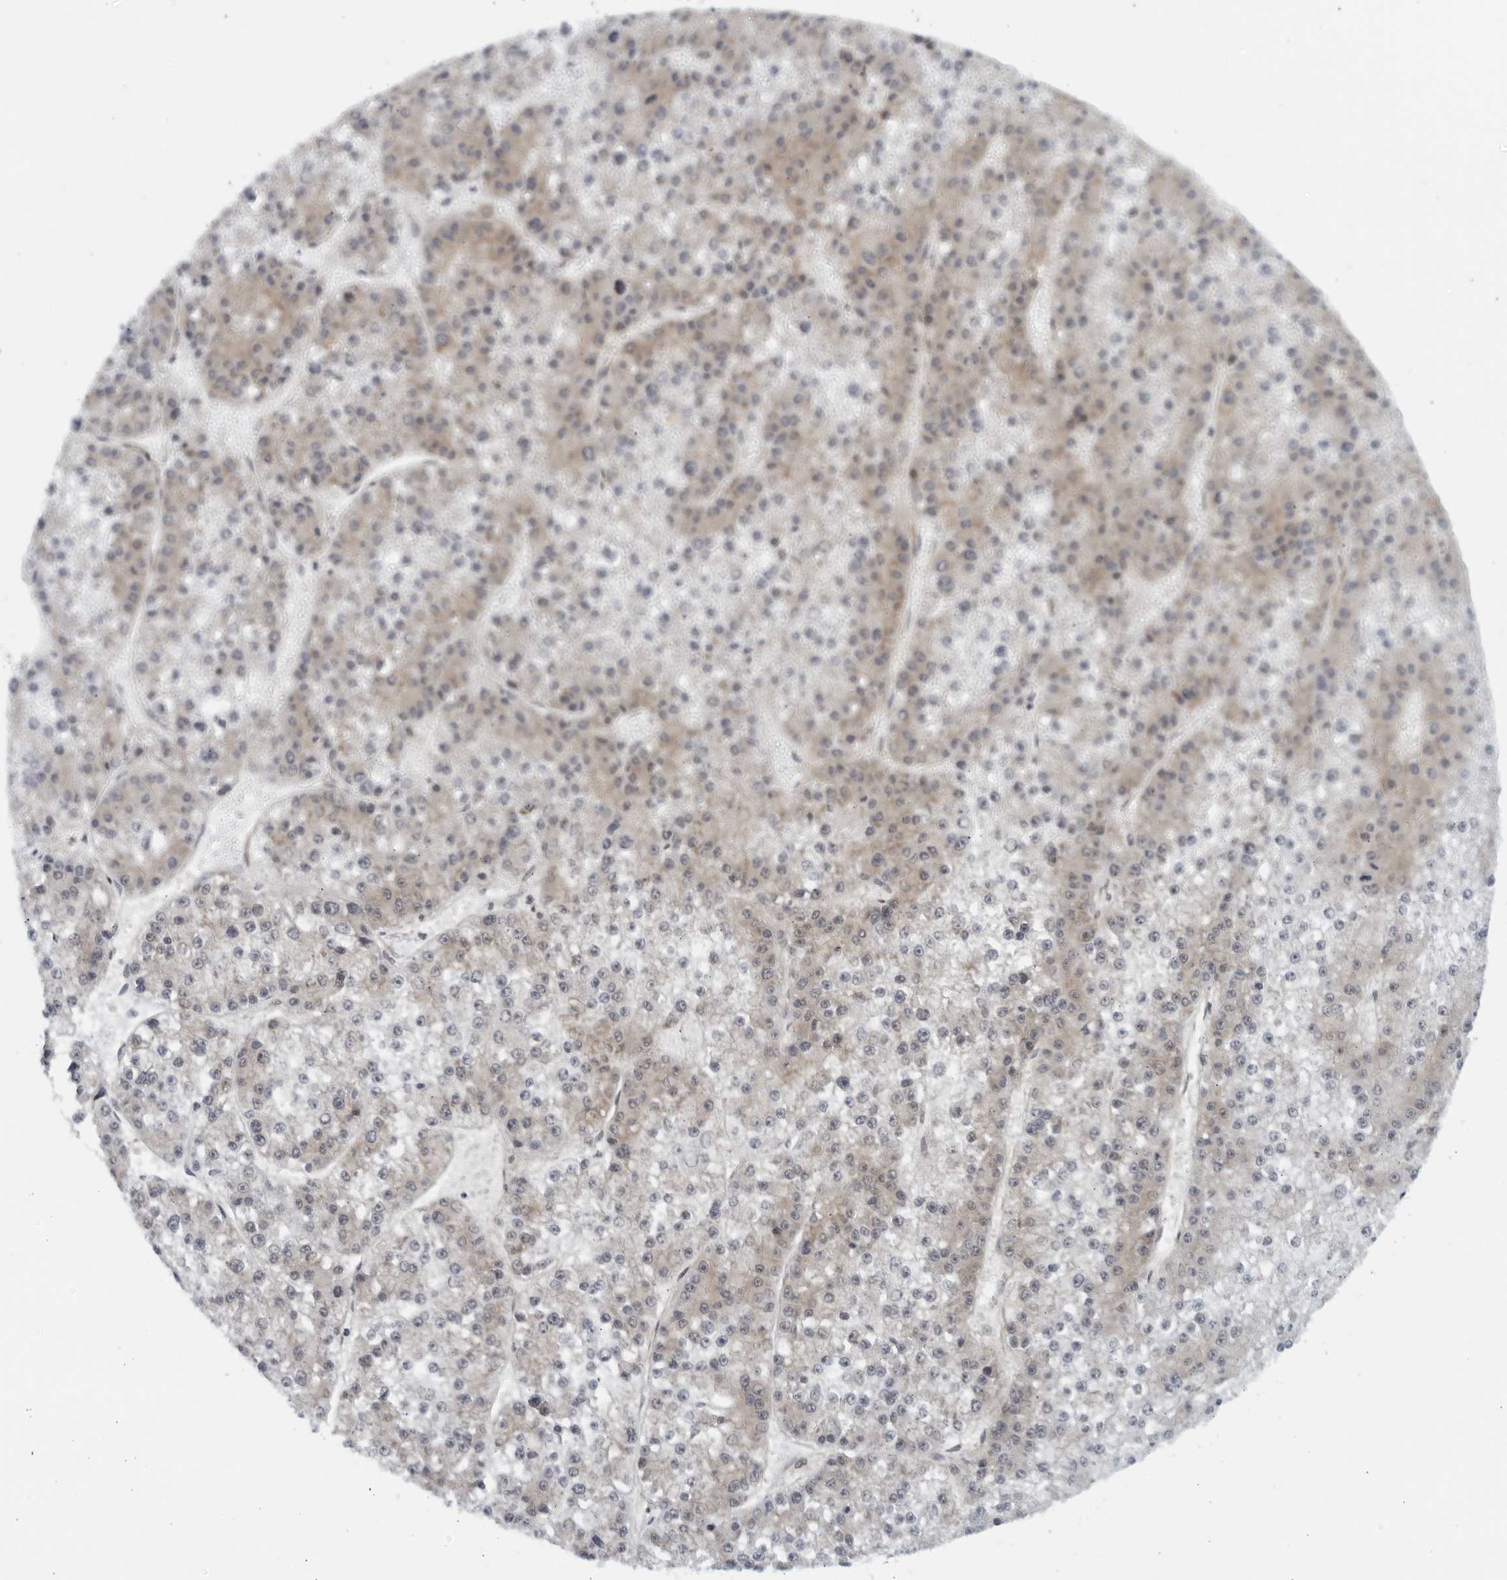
{"staining": {"intensity": "weak", "quantity": "<25%", "location": "cytoplasmic/membranous"}, "tissue": "liver cancer", "cell_type": "Tumor cells", "image_type": "cancer", "snomed": [{"axis": "morphology", "description": "Carcinoma, Hepatocellular, NOS"}, {"axis": "topography", "description": "Liver"}], "caption": "Immunohistochemical staining of human liver hepatocellular carcinoma exhibits no significant expression in tumor cells. Nuclei are stained in blue.", "gene": "RC3H1", "patient": {"sex": "female", "age": 73}}